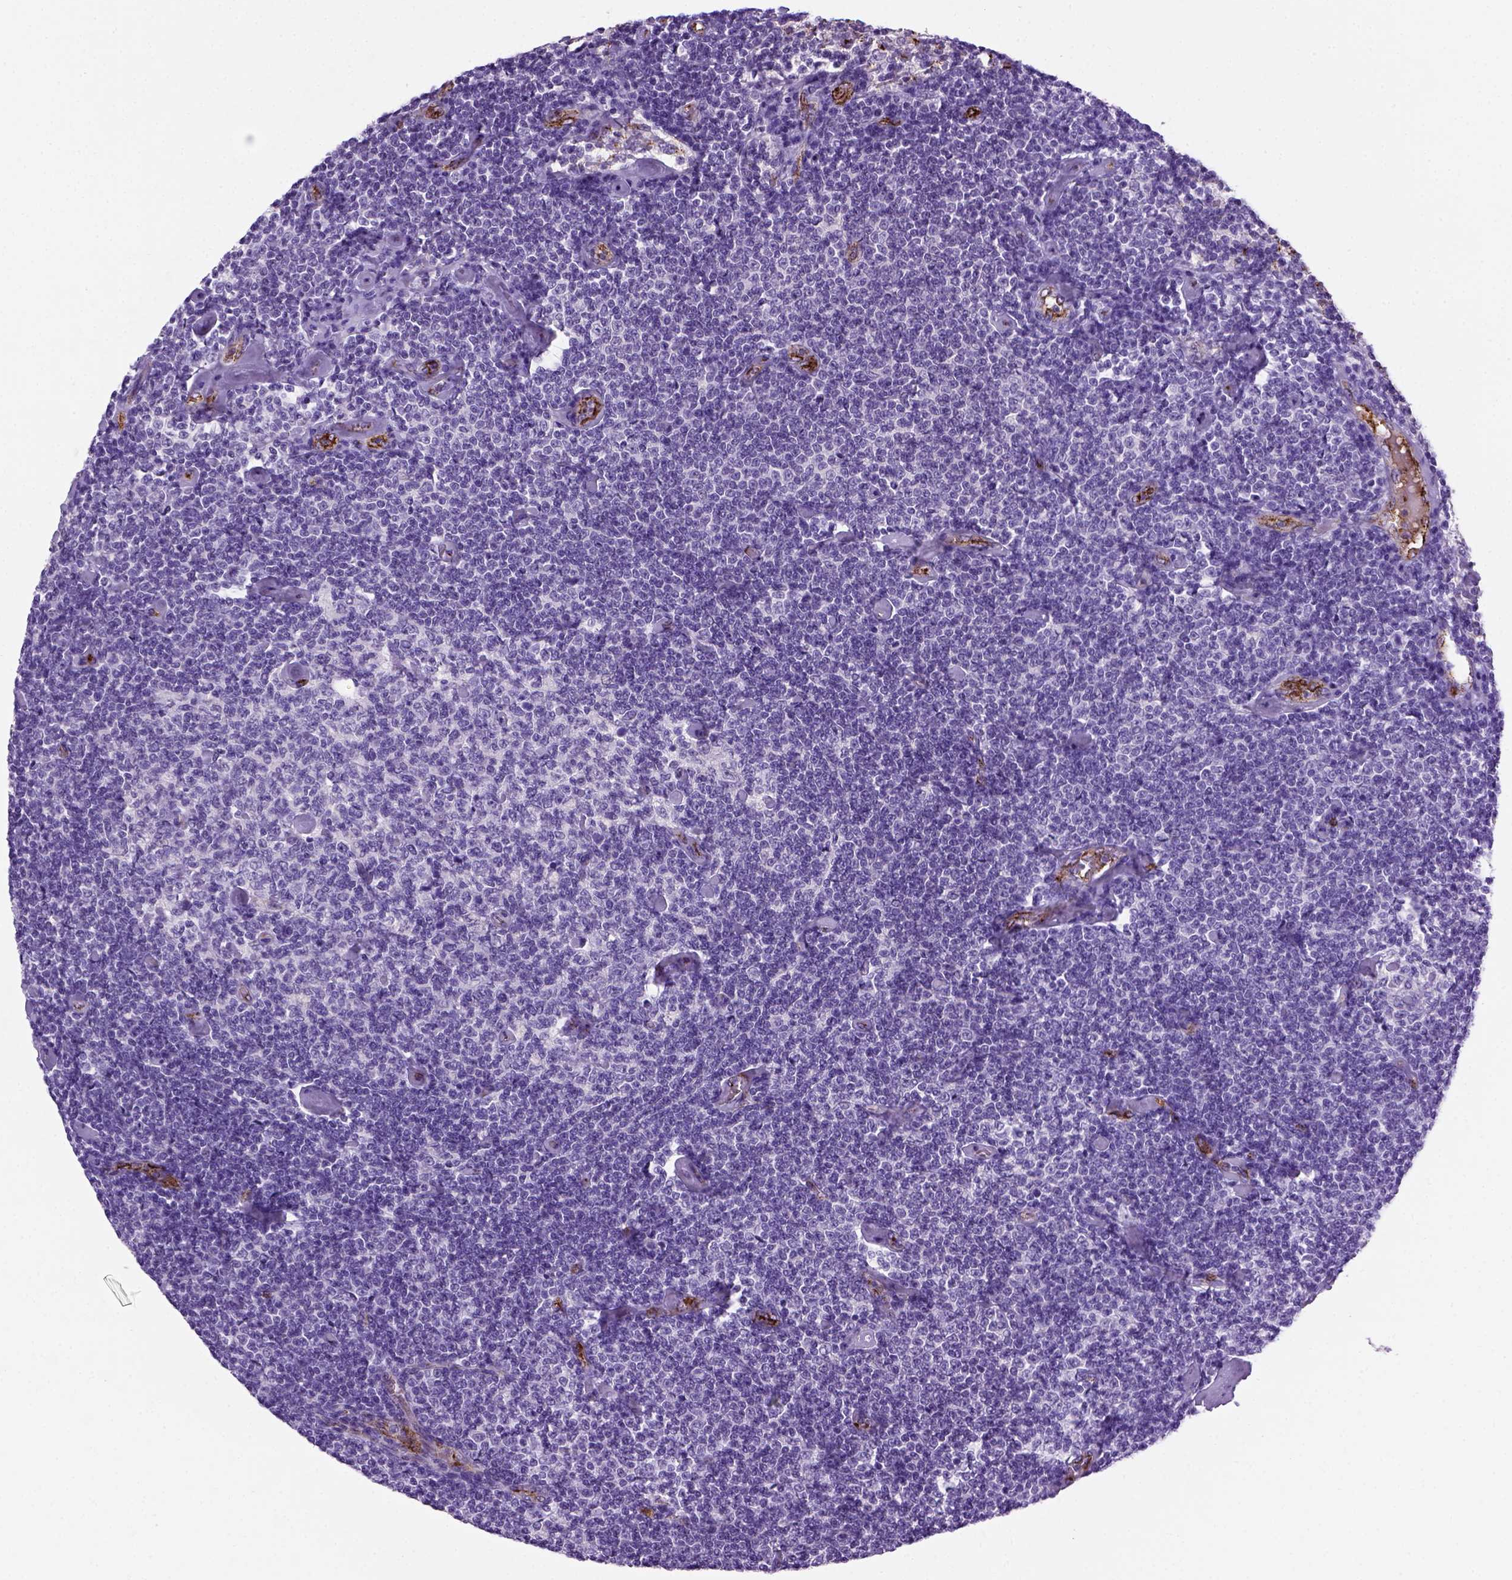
{"staining": {"intensity": "negative", "quantity": "none", "location": "none"}, "tissue": "lymphoma", "cell_type": "Tumor cells", "image_type": "cancer", "snomed": [{"axis": "morphology", "description": "Malignant lymphoma, non-Hodgkin's type, Low grade"}, {"axis": "topography", "description": "Lymph node"}], "caption": "Malignant lymphoma, non-Hodgkin's type (low-grade) stained for a protein using IHC displays no positivity tumor cells.", "gene": "VWF", "patient": {"sex": "male", "age": 81}}